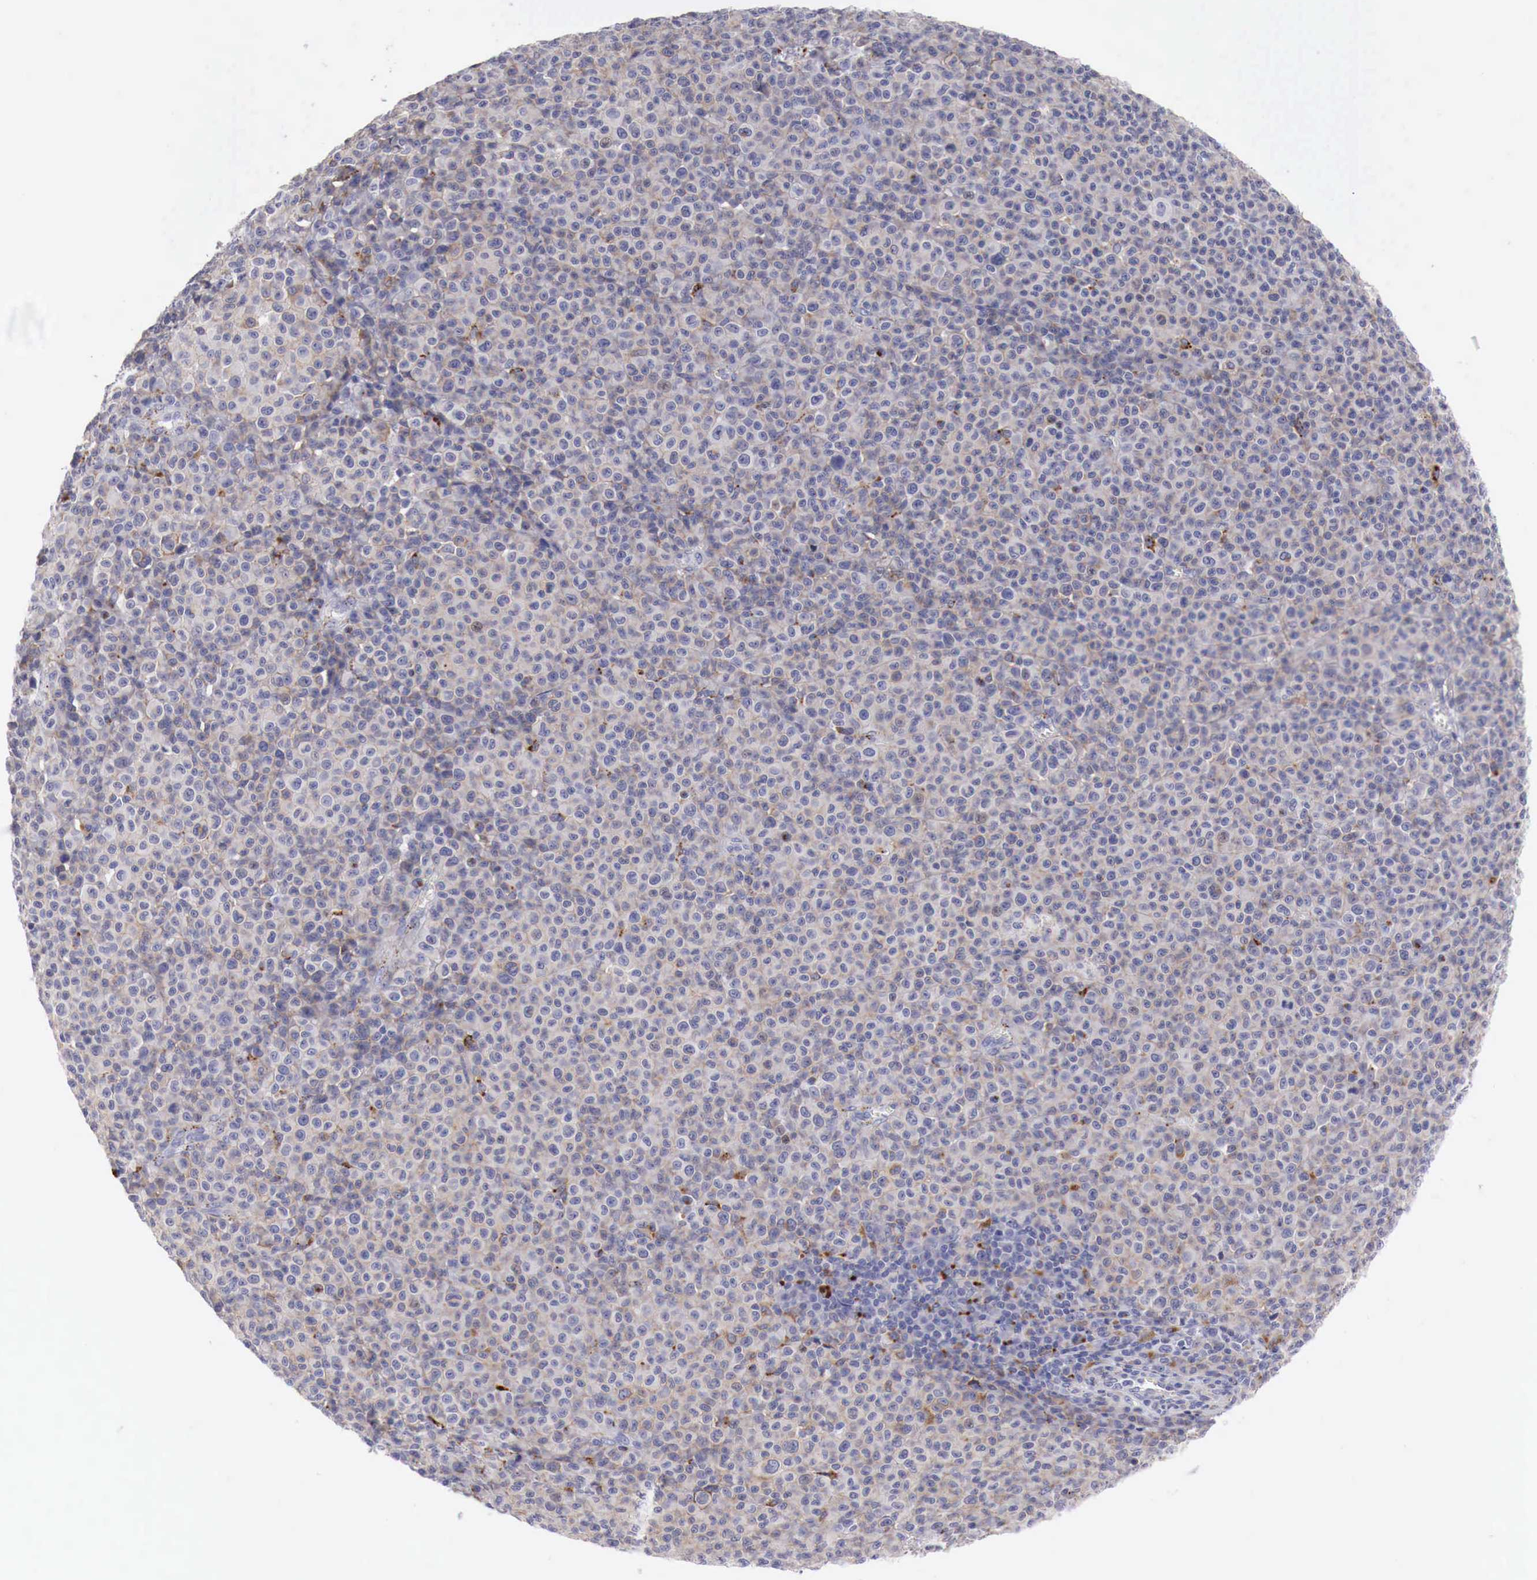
{"staining": {"intensity": "negative", "quantity": "none", "location": "none"}, "tissue": "melanoma", "cell_type": "Tumor cells", "image_type": "cancer", "snomed": [{"axis": "morphology", "description": "Malignant melanoma, Metastatic site"}, {"axis": "topography", "description": "Skin"}], "caption": "High power microscopy histopathology image of an IHC image of malignant melanoma (metastatic site), revealing no significant staining in tumor cells.", "gene": "GLA", "patient": {"sex": "male", "age": 32}}